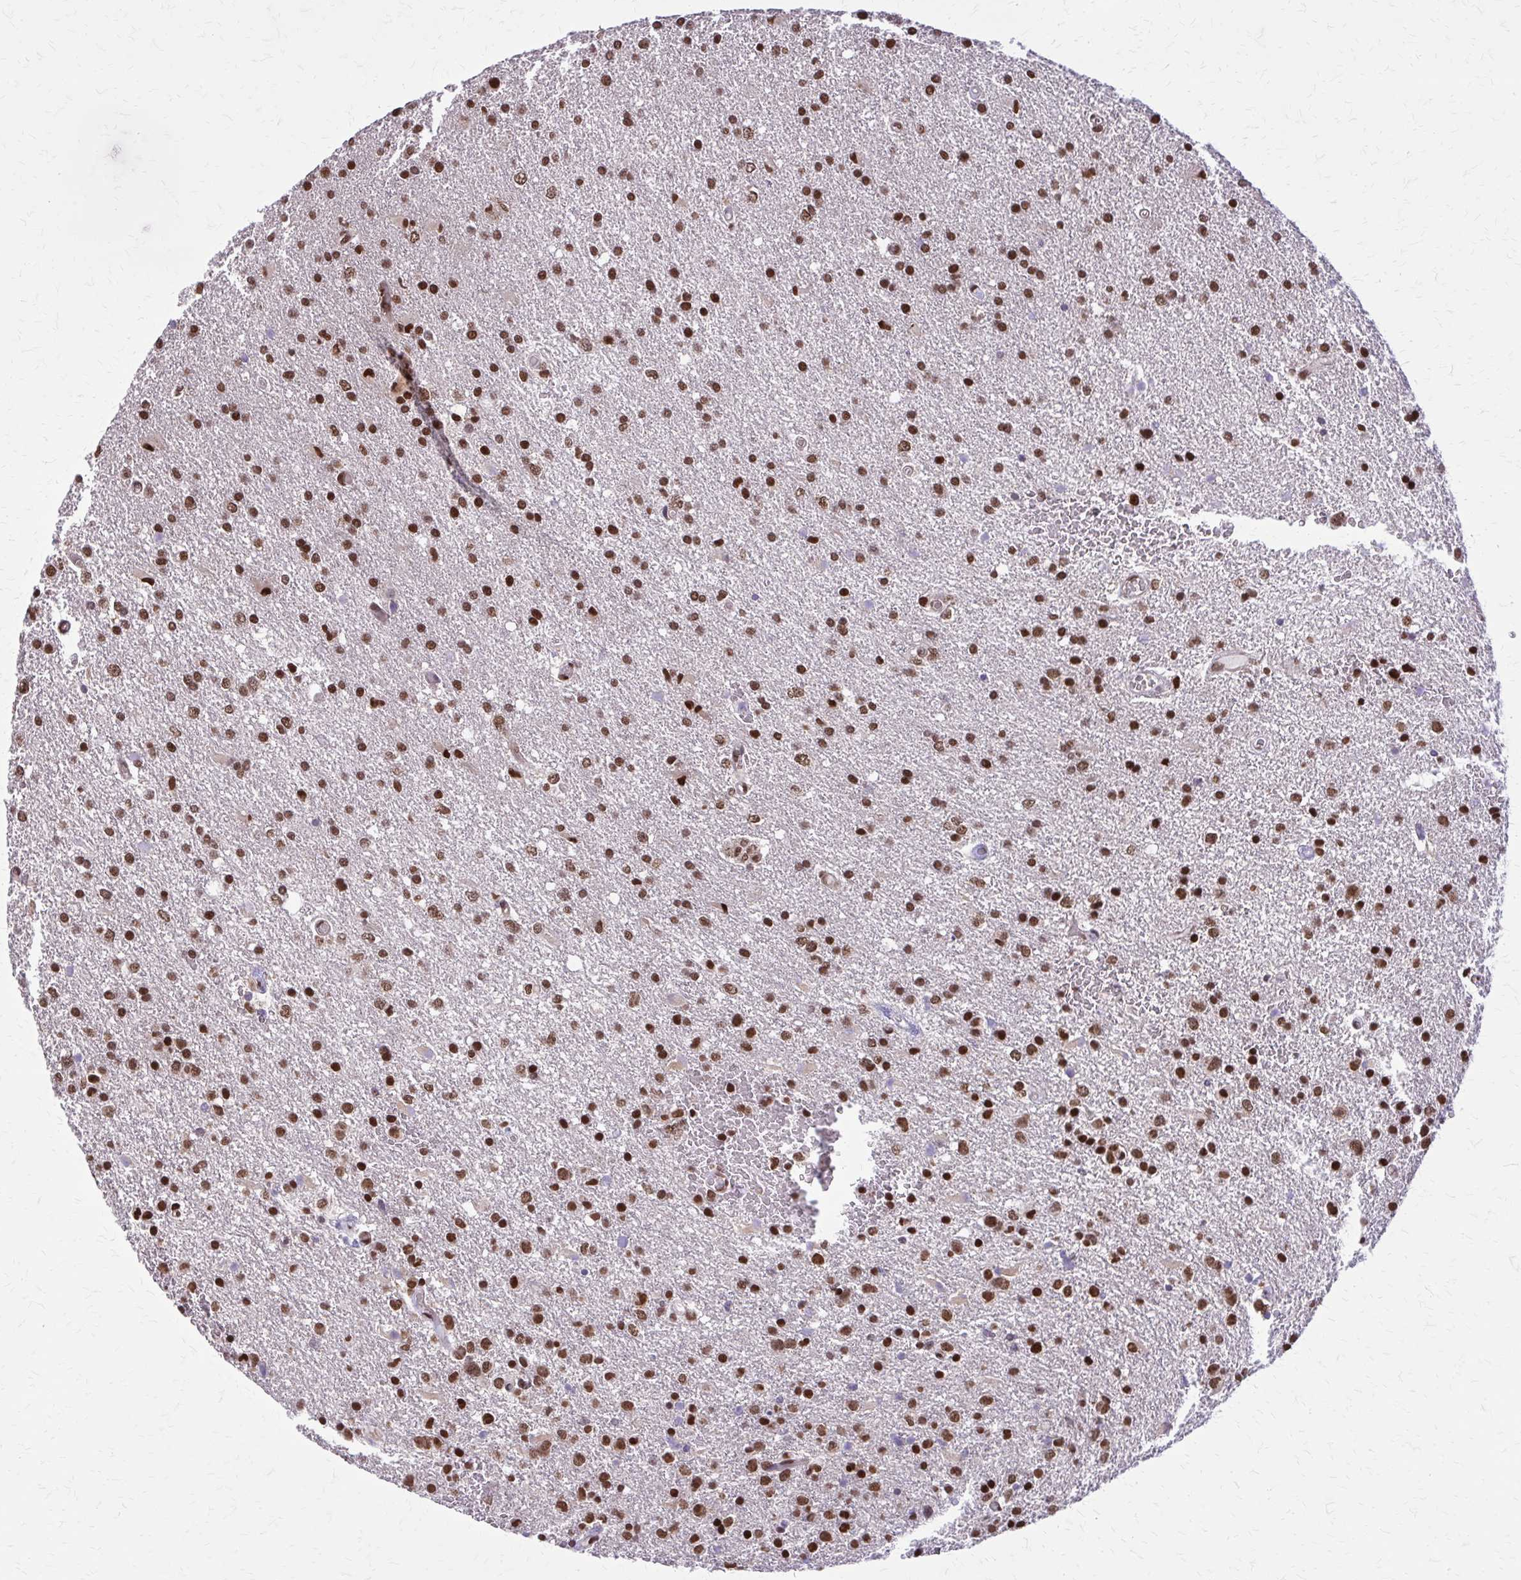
{"staining": {"intensity": "moderate", "quantity": ">75%", "location": "nuclear"}, "tissue": "glioma", "cell_type": "Tumor cells", "image_type": "cancer", "snomed": [{"axis": "morphology", "description": "Glioma, malignant, High grade"}, {"axis": "topography", "description": "Brain"}], "caption": "Protein staining of malignant glioma (high-grade) tissue shows moderate nuclear staining in about >75% of tumor cells.", "gene": "TTF1", "patient": {"sex": "male", "age": 68}}